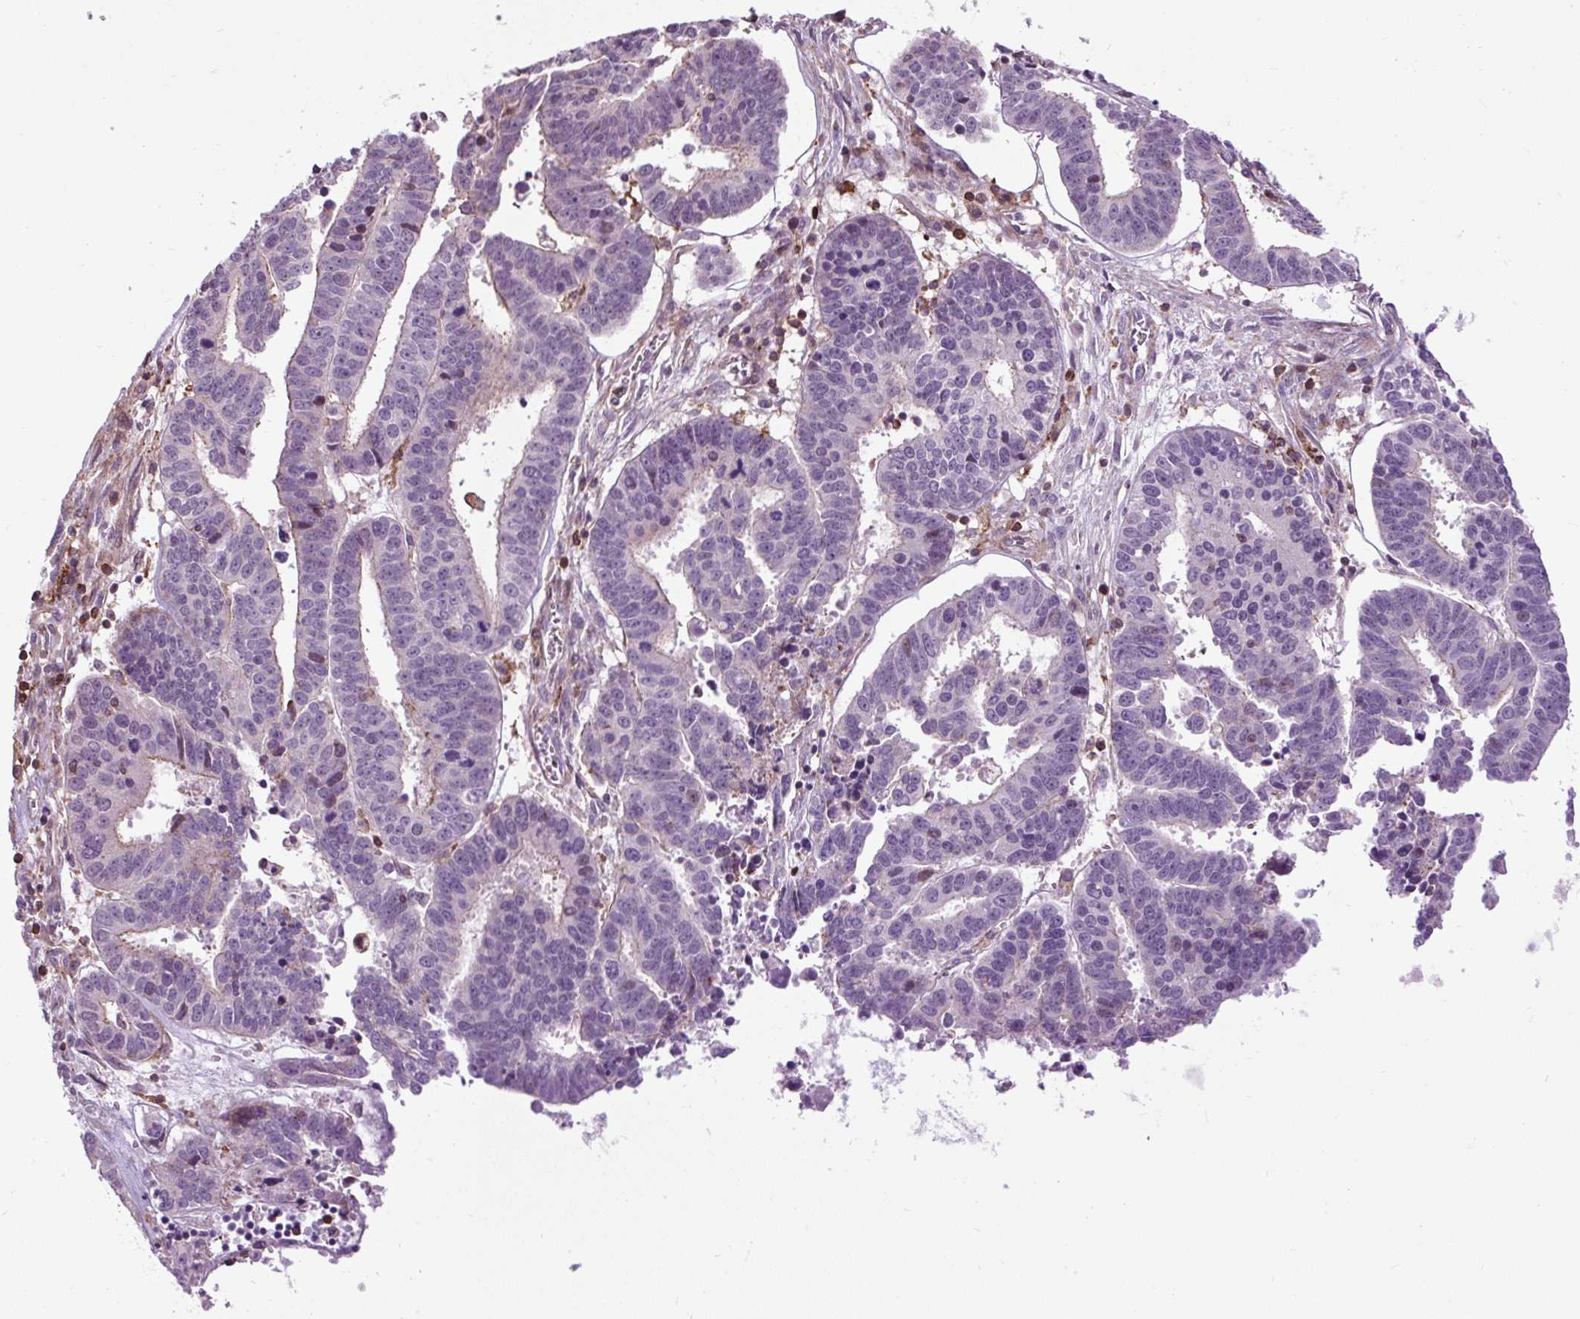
{"staining": {"intensity": "negative", "quantity": "none", "location": "none"}, "tissue": "ovarian cancer", "cell_type": "Tumor cells", "image_type": "cancer", "snomed": [{"axis": "morphology", "description": "Carcinoma, endometroid"}, {"axis": "morphology", "description": "Cystadenocarcinoma, serous, NOS"}, {"axis": "topography", "description": "Ovary"}], "caption": "Immunohistochemistry (IHC) photomicrograph of ovarian cancer (endometroid carcinoma) stained for a protein (brown), which exhibits no expression in tumor cells. (DAB immunohistochemistry visualized using brightfield microscopy, high magnification).", "gene": "ZNF197", "patient": {"sex": "female", "age": 45}}